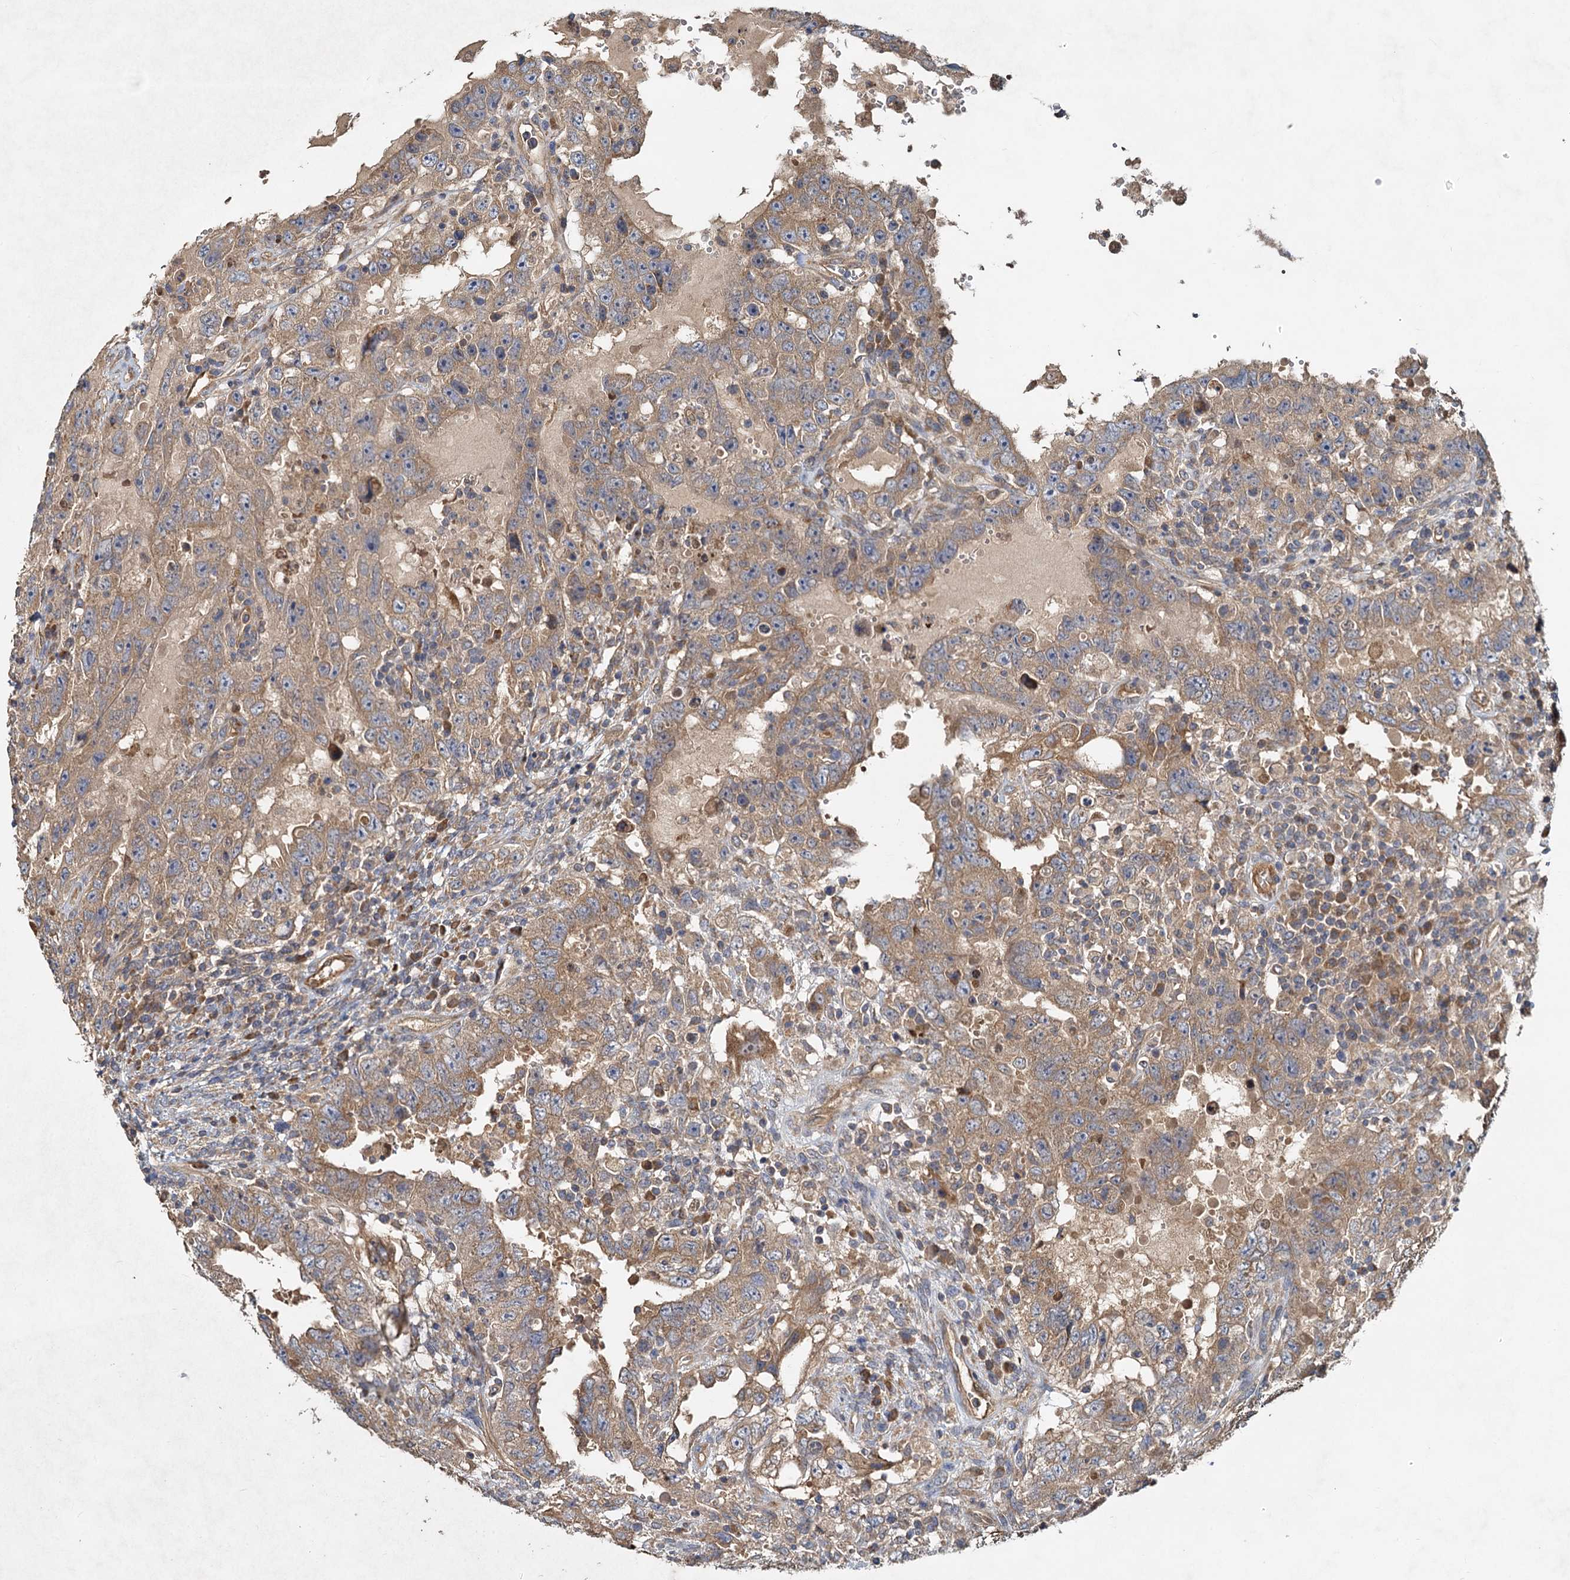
{"staining": {"intensity": "weak", "quantity": ">75%", "location": "cytoplasmic/membranous"}, "tissue": "testis cancer", "cell_type": "Tumor cells", "image_type": "cancer", "snomed": [{"axis": "morphology", "description": "Carcinoma, Embryonal, NOS"}, {"axis": "topography", "description": "Testis"}], "caption": "IHC of human embryonal carcinoma (testis) displays low levels of weak cytoplasmic/membranous positivity in about >75% of tumor cells.", "gene": "HYI", "patient": {"sex": "male", "age": 26}}